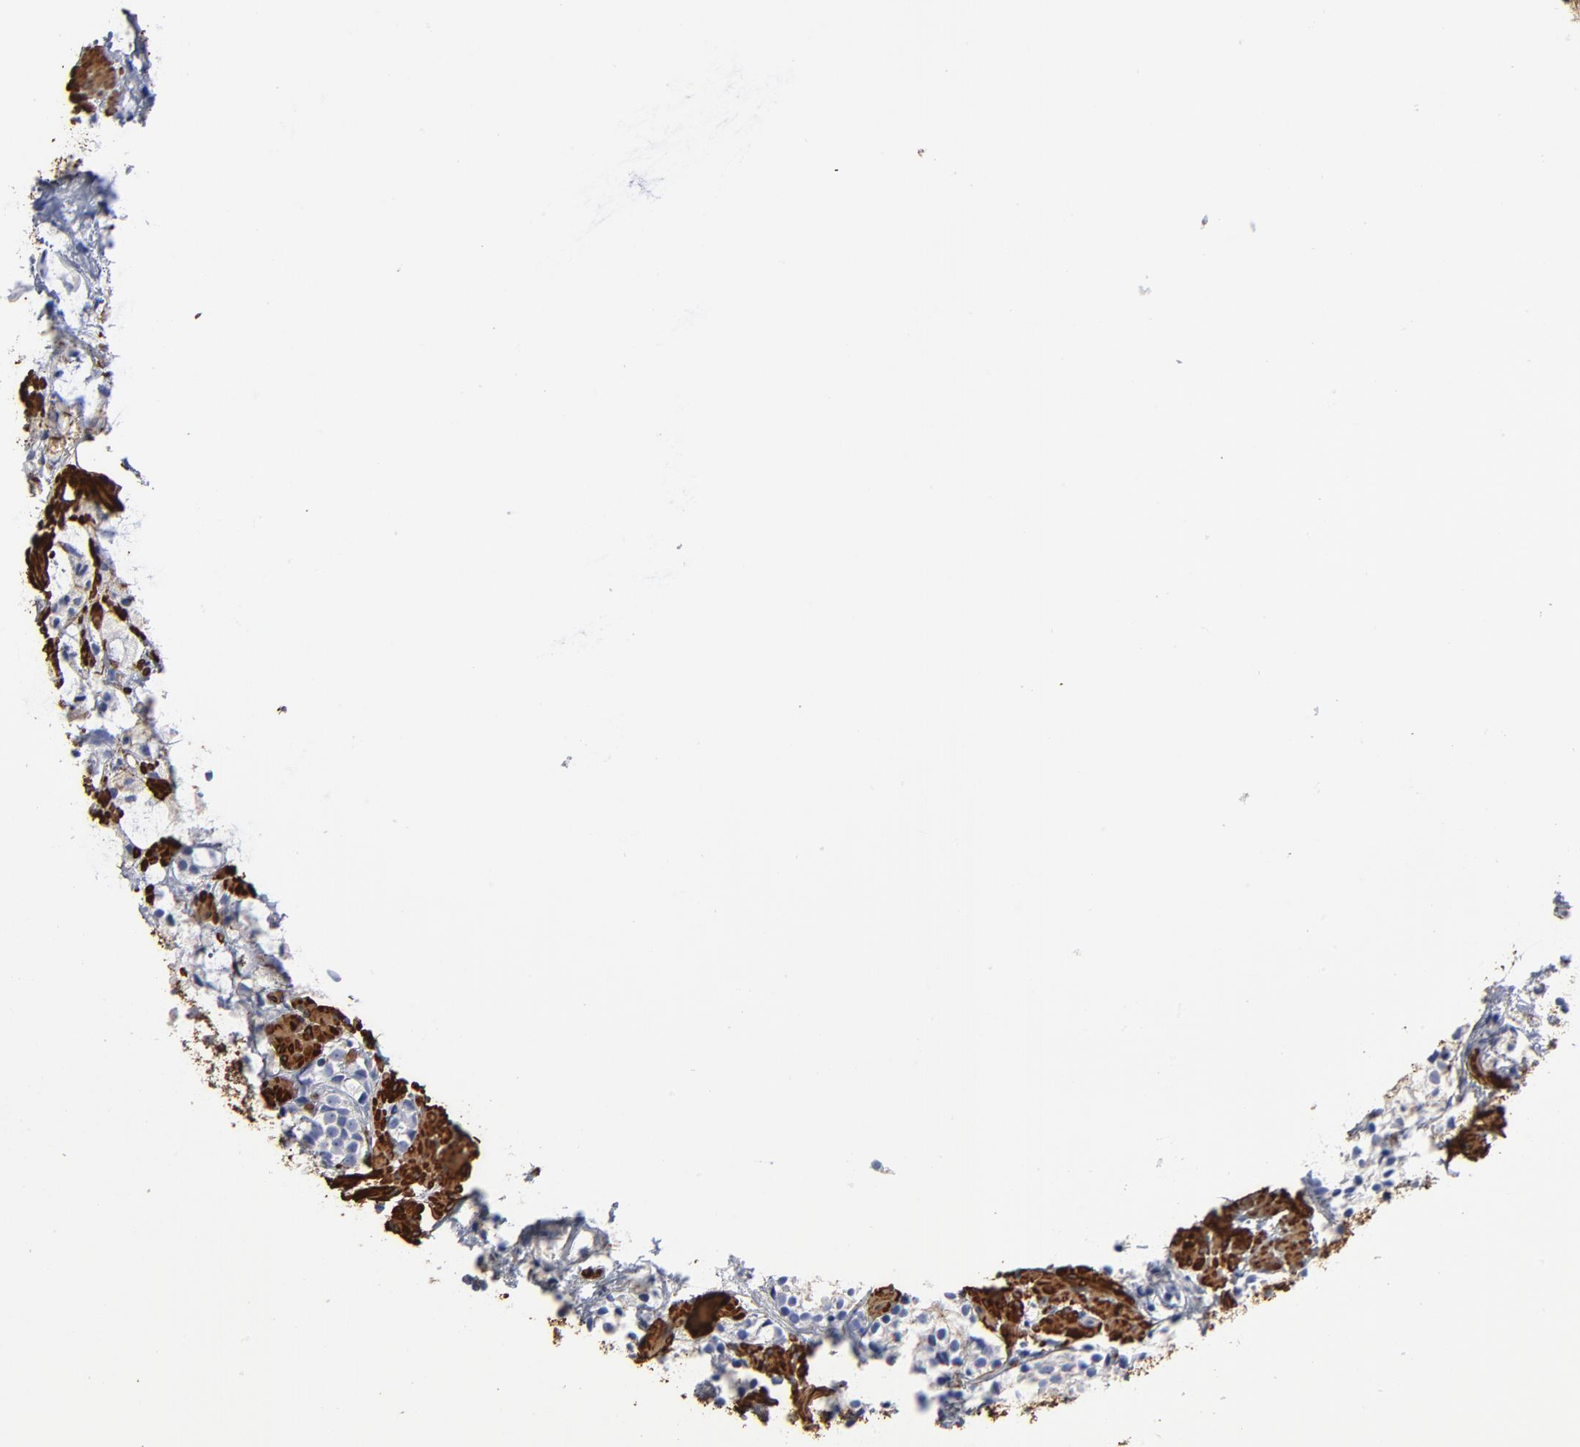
{"staining": {"intensity": "weak", "quantity": "25%-75%", "location": "cytoplasmic/membranous"}, "tissue": "prostate cancer", "cell_type": "Tumor cells", "image_type": "cancer", "snomed": [{"axis": "morphology", "description": "Adenocarcinoma, High grade"}, {"axis": "topography", "description": "Prostate"}], "caption": "About 25%-75% of tumor cells in prostate cancer (high-grade adenocarcinoma) demonstrate weak cytoplasmic/membranous protein expression as visualized by brown immunohistochemical staining.", "gene": "ACTA2", "patient": {"sex": "male", "age": 85}}